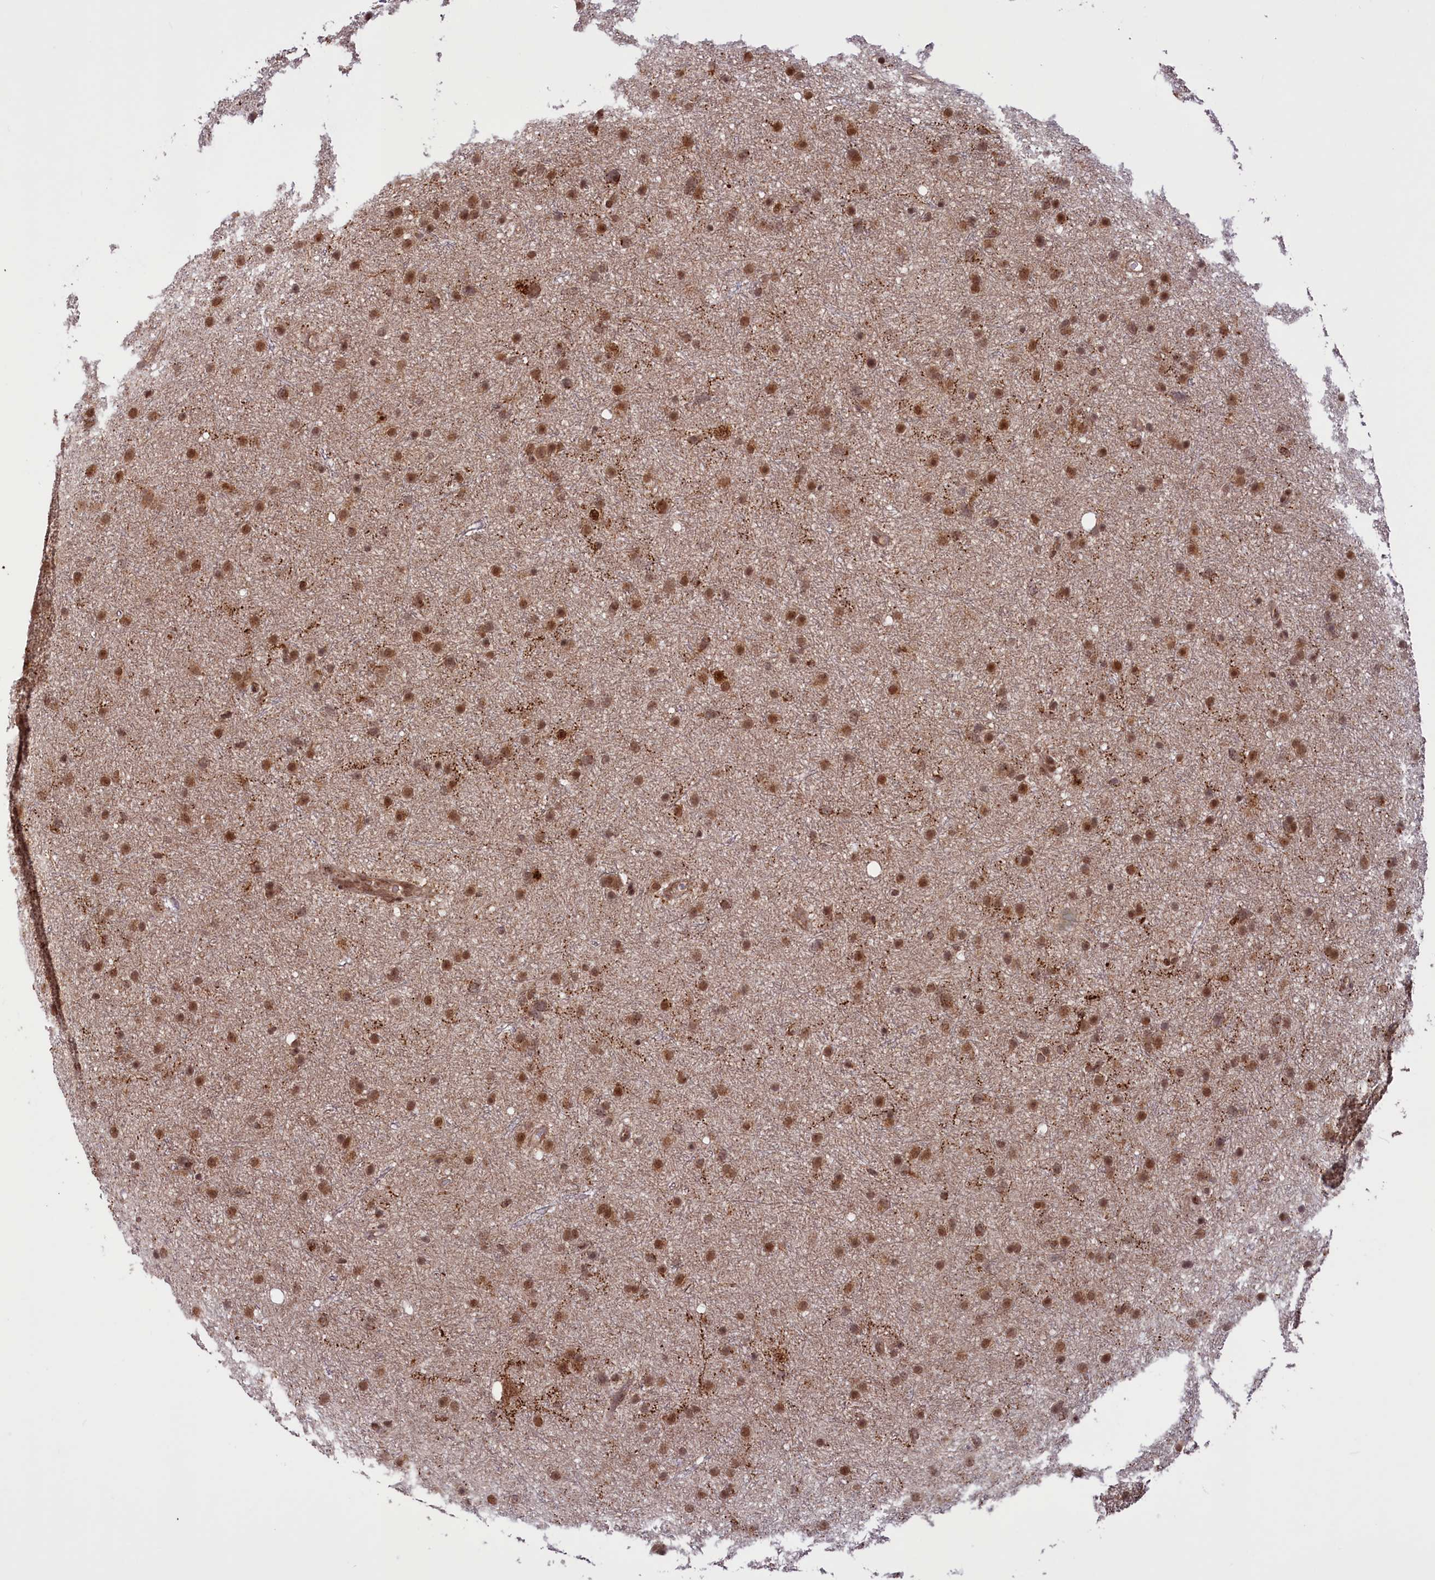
{"staining": {"intensity": "moderate", "quantity": ">75%", "location": "cytoplasmic/membranous,nuclear"}, "tissue": "glioma", "cell_type": "Tumor cells", "image_type": "cancer", "snomed": [{"axis": "morphology", "description": "Glioma, malignant, Low grade"}, {"axis": "topography", "description": "Cerebral cortex"}], "caption": "Moderate cytoplasmic/membranous and nuclear protein expression is seen in about >75% of tumor cells in glioma.", "gene": "PHC3", "patient": {"sex": "female", "age": 39}}